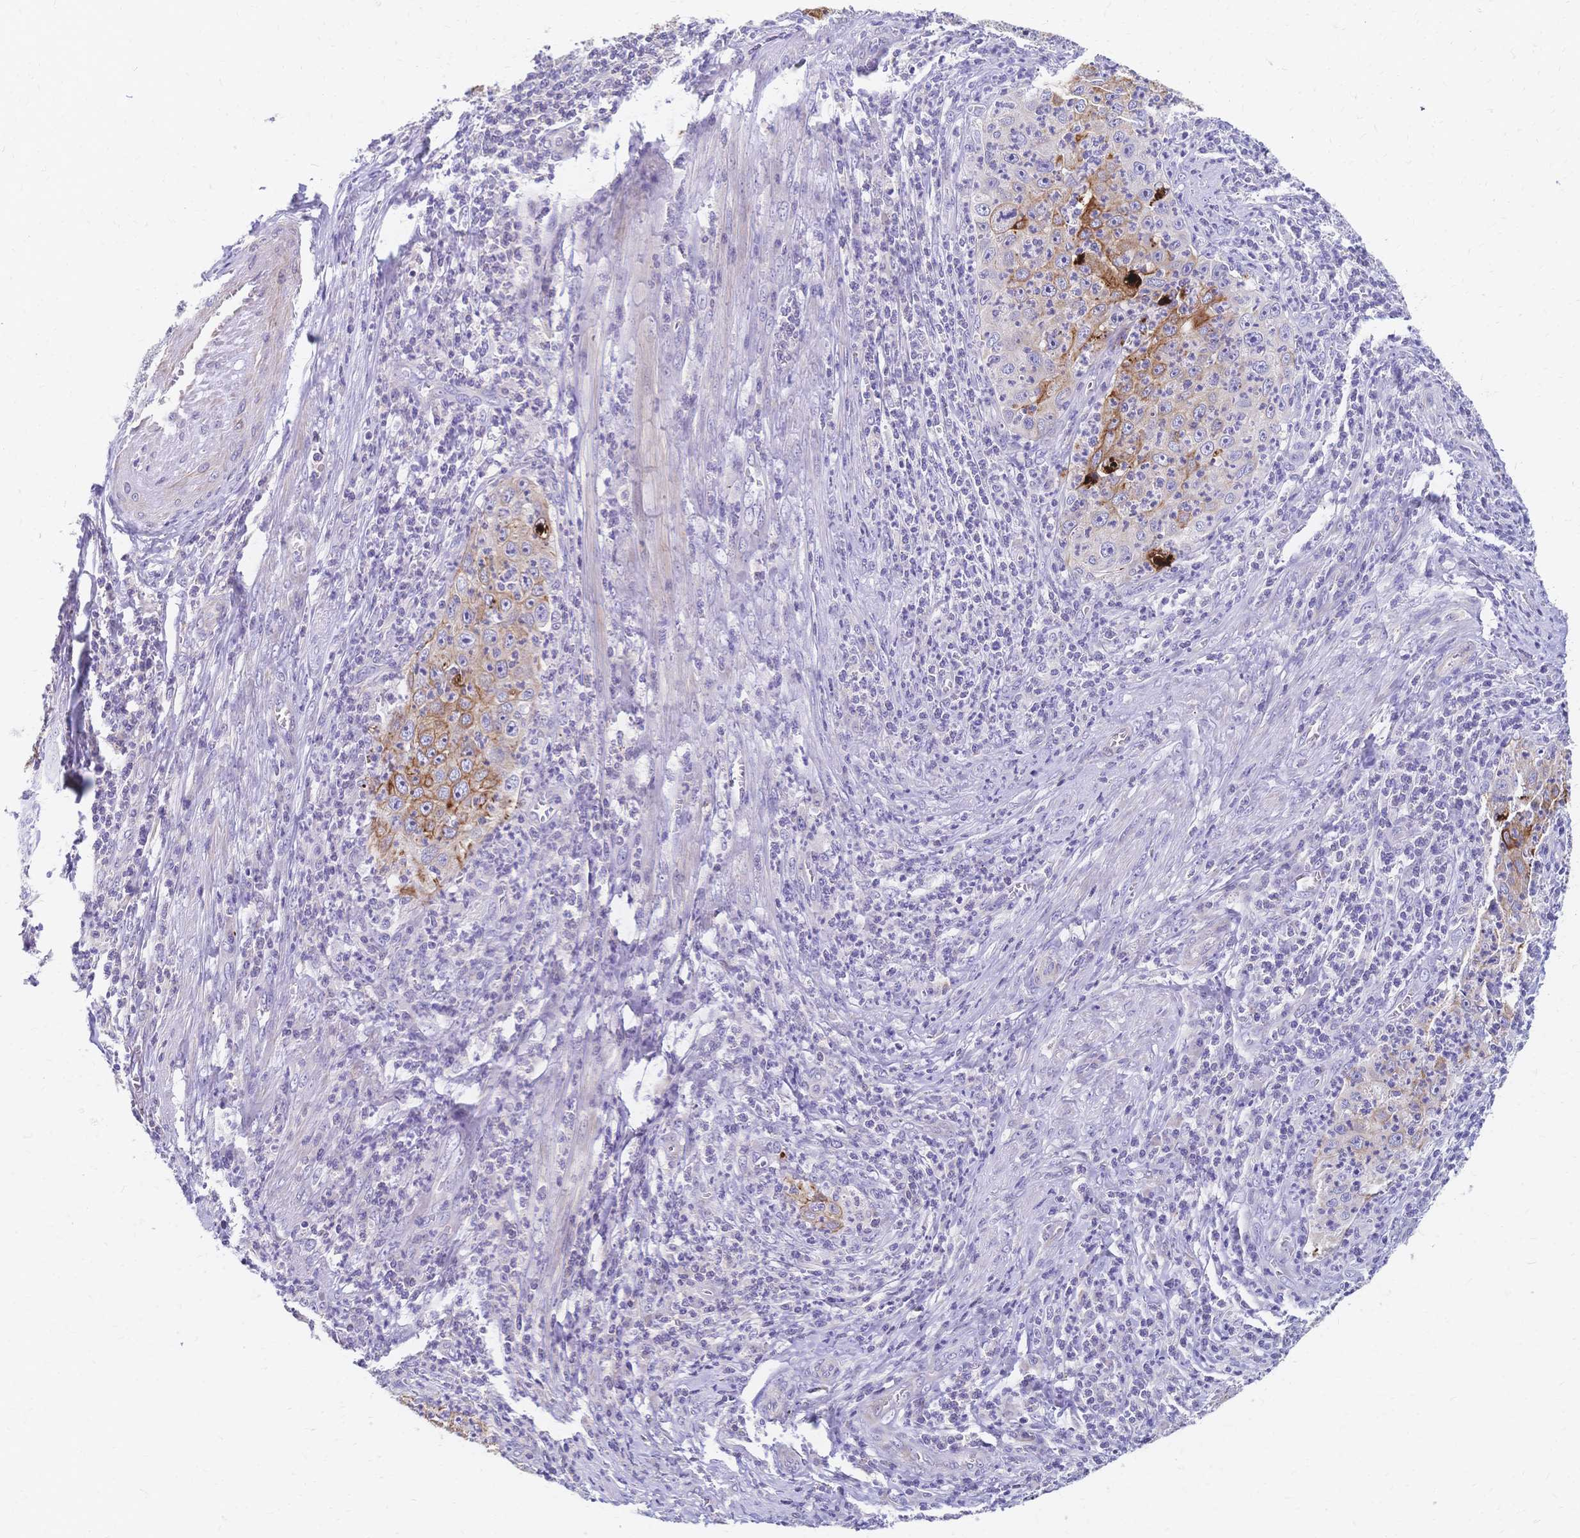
{"staining": {"intensity": "moderate", "quantity": "25%-75%", "location": "cytoplasmic/membranous"}, "tissue": "cervical cancer", "cell_type": "Tumor cells", "image_type": "cancer", "snomed": [{"axis": "morphology", "description": "Squamous cell carcinoma, NOS"}, {"axis": "topography", "description": "Cervix"}], "caption": "Human cervical cancer stained for a protein (brown) demonstrates moderate cytoplasmic/membranous positive expression in about 25%-75% of tumor cells.", "gene": "DTNB", "patient": {"sex": "female", "age": 30}}